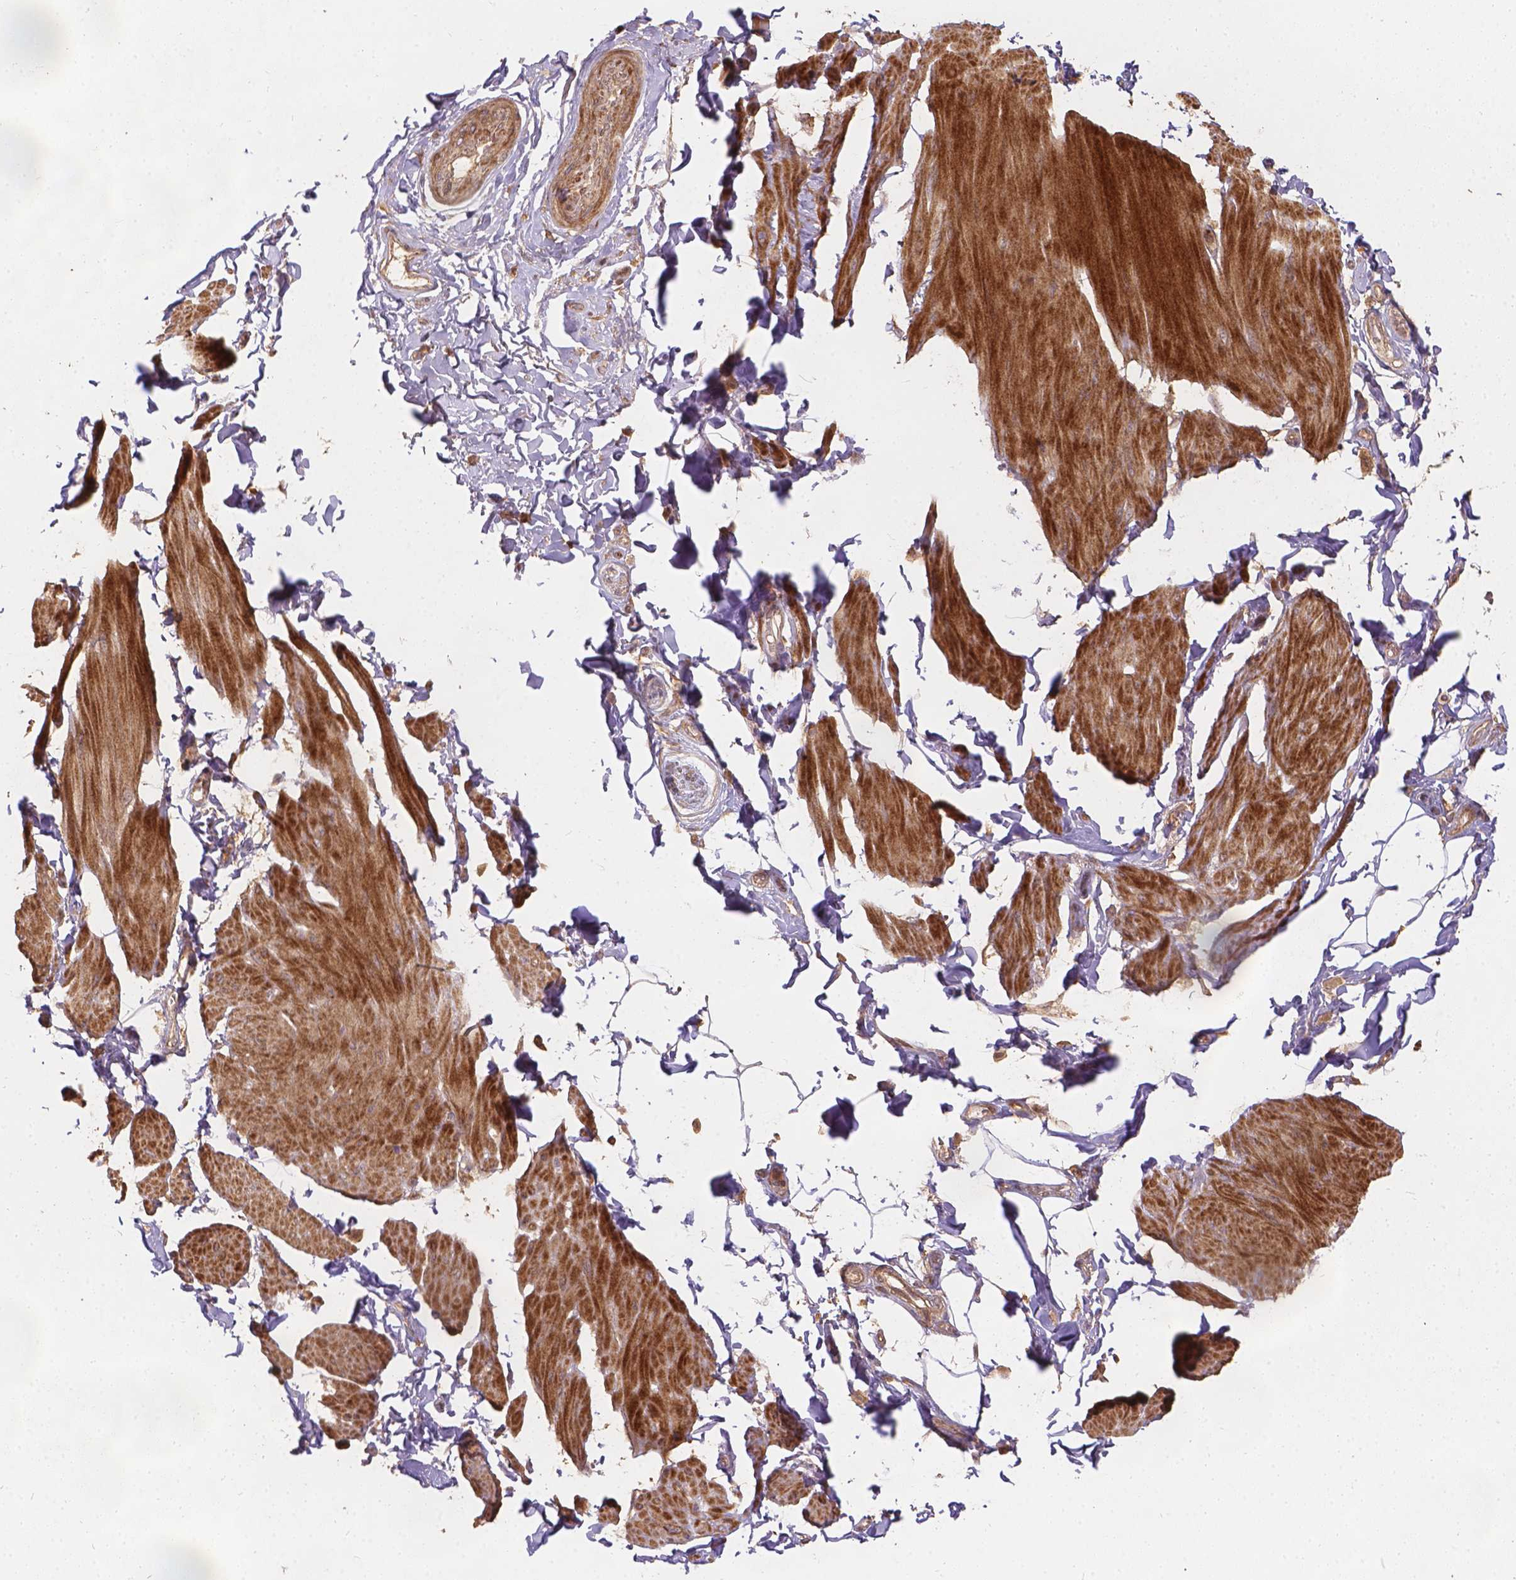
{"staining": {"intensity": "moderate", "quantity": ">75%", "location": "cytoplasmic/membranous"}, "tissue": "smooth muscle", "cell_type": "Smooth muscle cells", "image_type": "normal", "snomed": [{"axis": "morphology", "description": "Normal tissue, NOS"}, {"axis": "topography", "description": "Adipose tissue"}, {"axis": "topography", "description": "Smooth muscle"}, {"axis": "topography", "description": "Peripheral nerve tissue"}], "caption": "Immunohistochemical staining of unremarkable smooth muscle displays medium levels of moderate cytoplasmic/membranous positivity in approximately >75% of smooth muscle cells. Ihc stains the protein of interest in brown and the nuclei are stained blue.", "gene": "XPR1", "patient": {"sex": "male", "age": 83}}